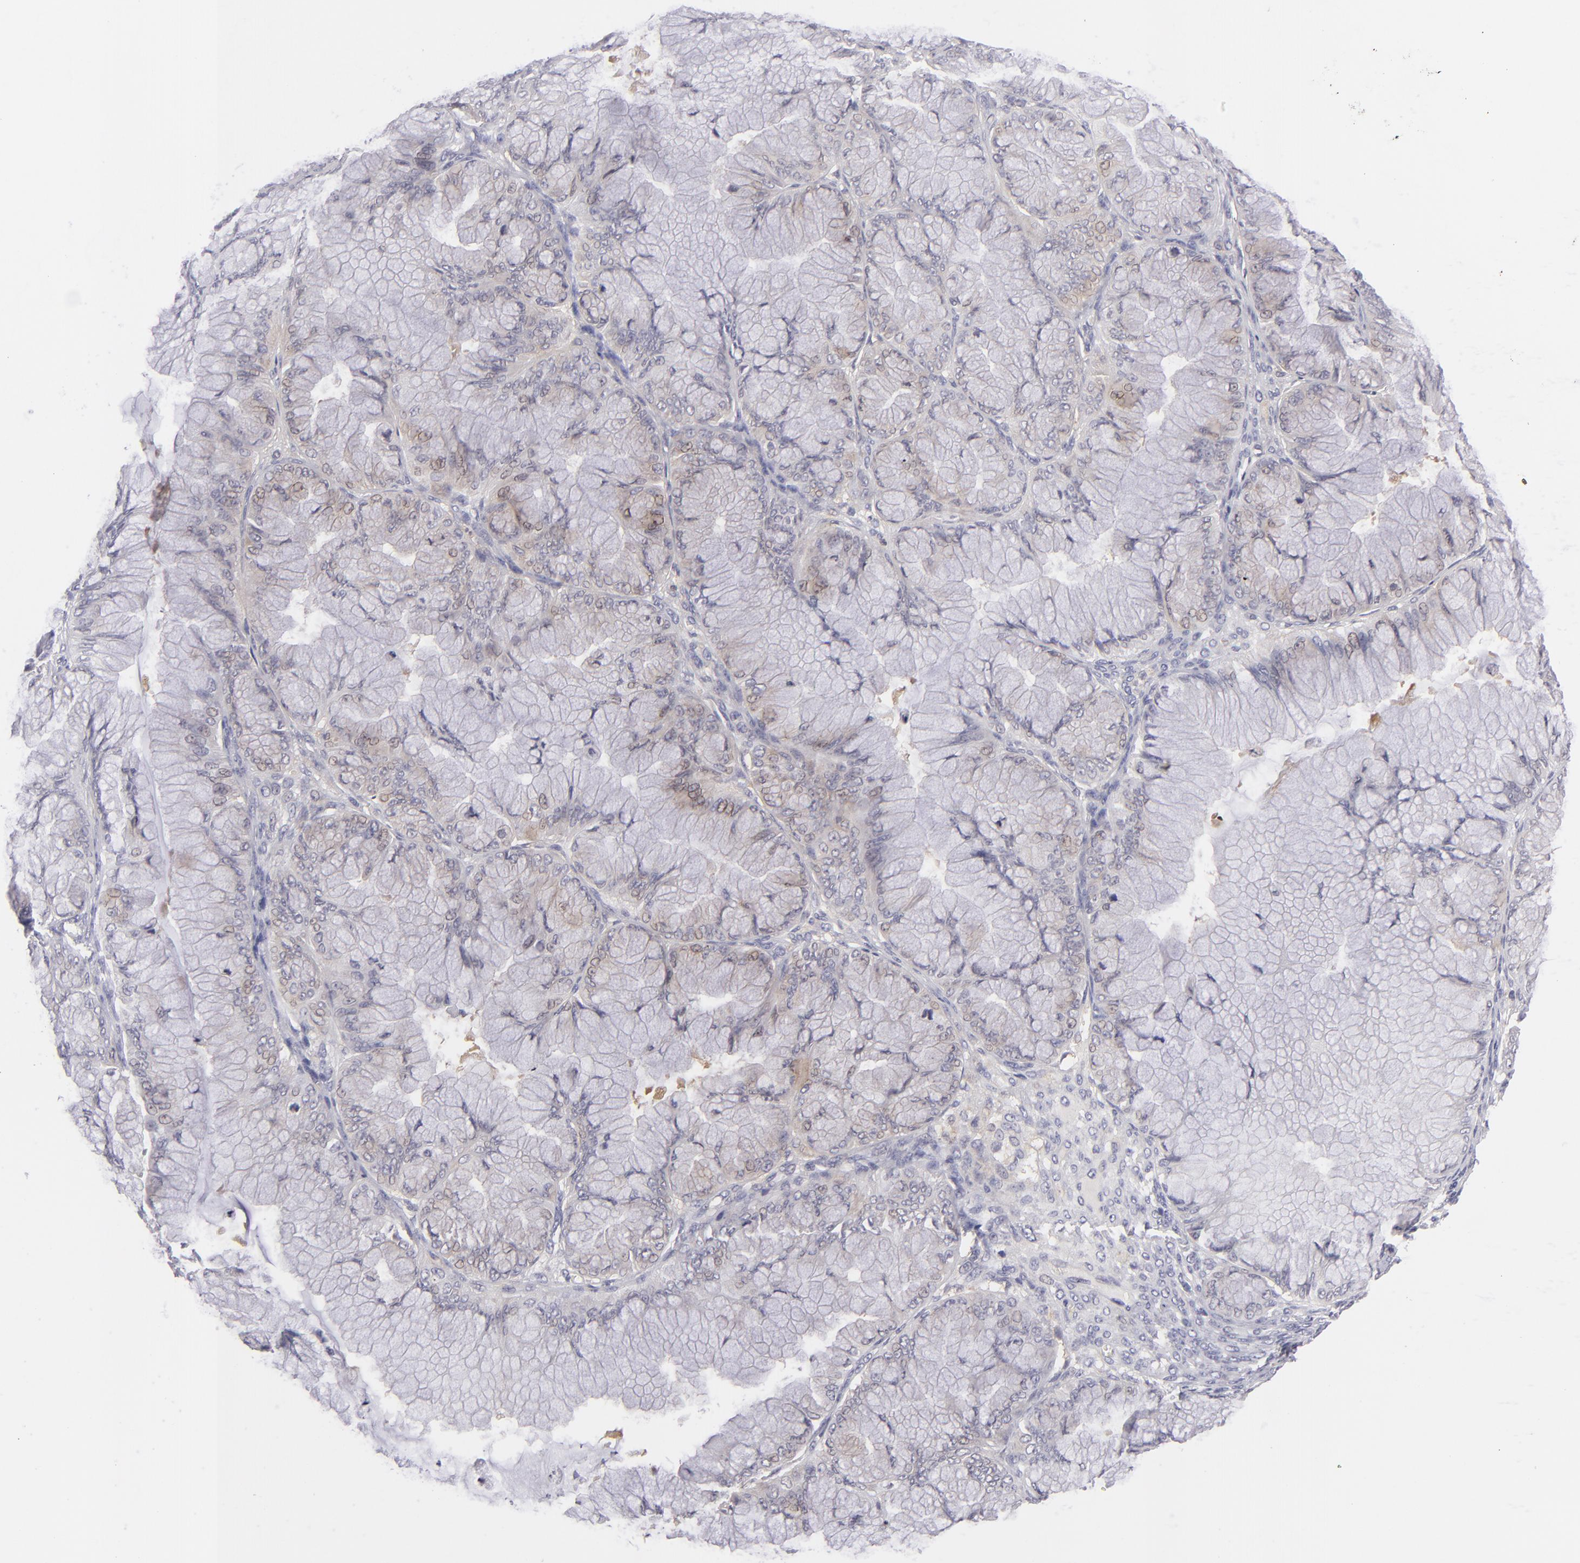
{"staining": {"intensity": "weak", "quantity": "<25%", "location": "cytoplasmic/membranous"}, "tissue": "ovarian cancer", "cell_type": "Tumor cells", "image_type": "cancer", "snomed": [{"axis": "morphology", "description": "Cystadenocarcinoma, mucinous, NOS"}, {"axis": "topography", "description": "Ovary"}], "caption": "There is no significant positivity in tumor cells of ovarian mucinous cystadenocarcinoma. (DAB immunohistochemistry (IHC) visualized using brightfield microscopy, high magnification).", "gene": "MMP10", "patient": {"sex": "female", "age": 63}}